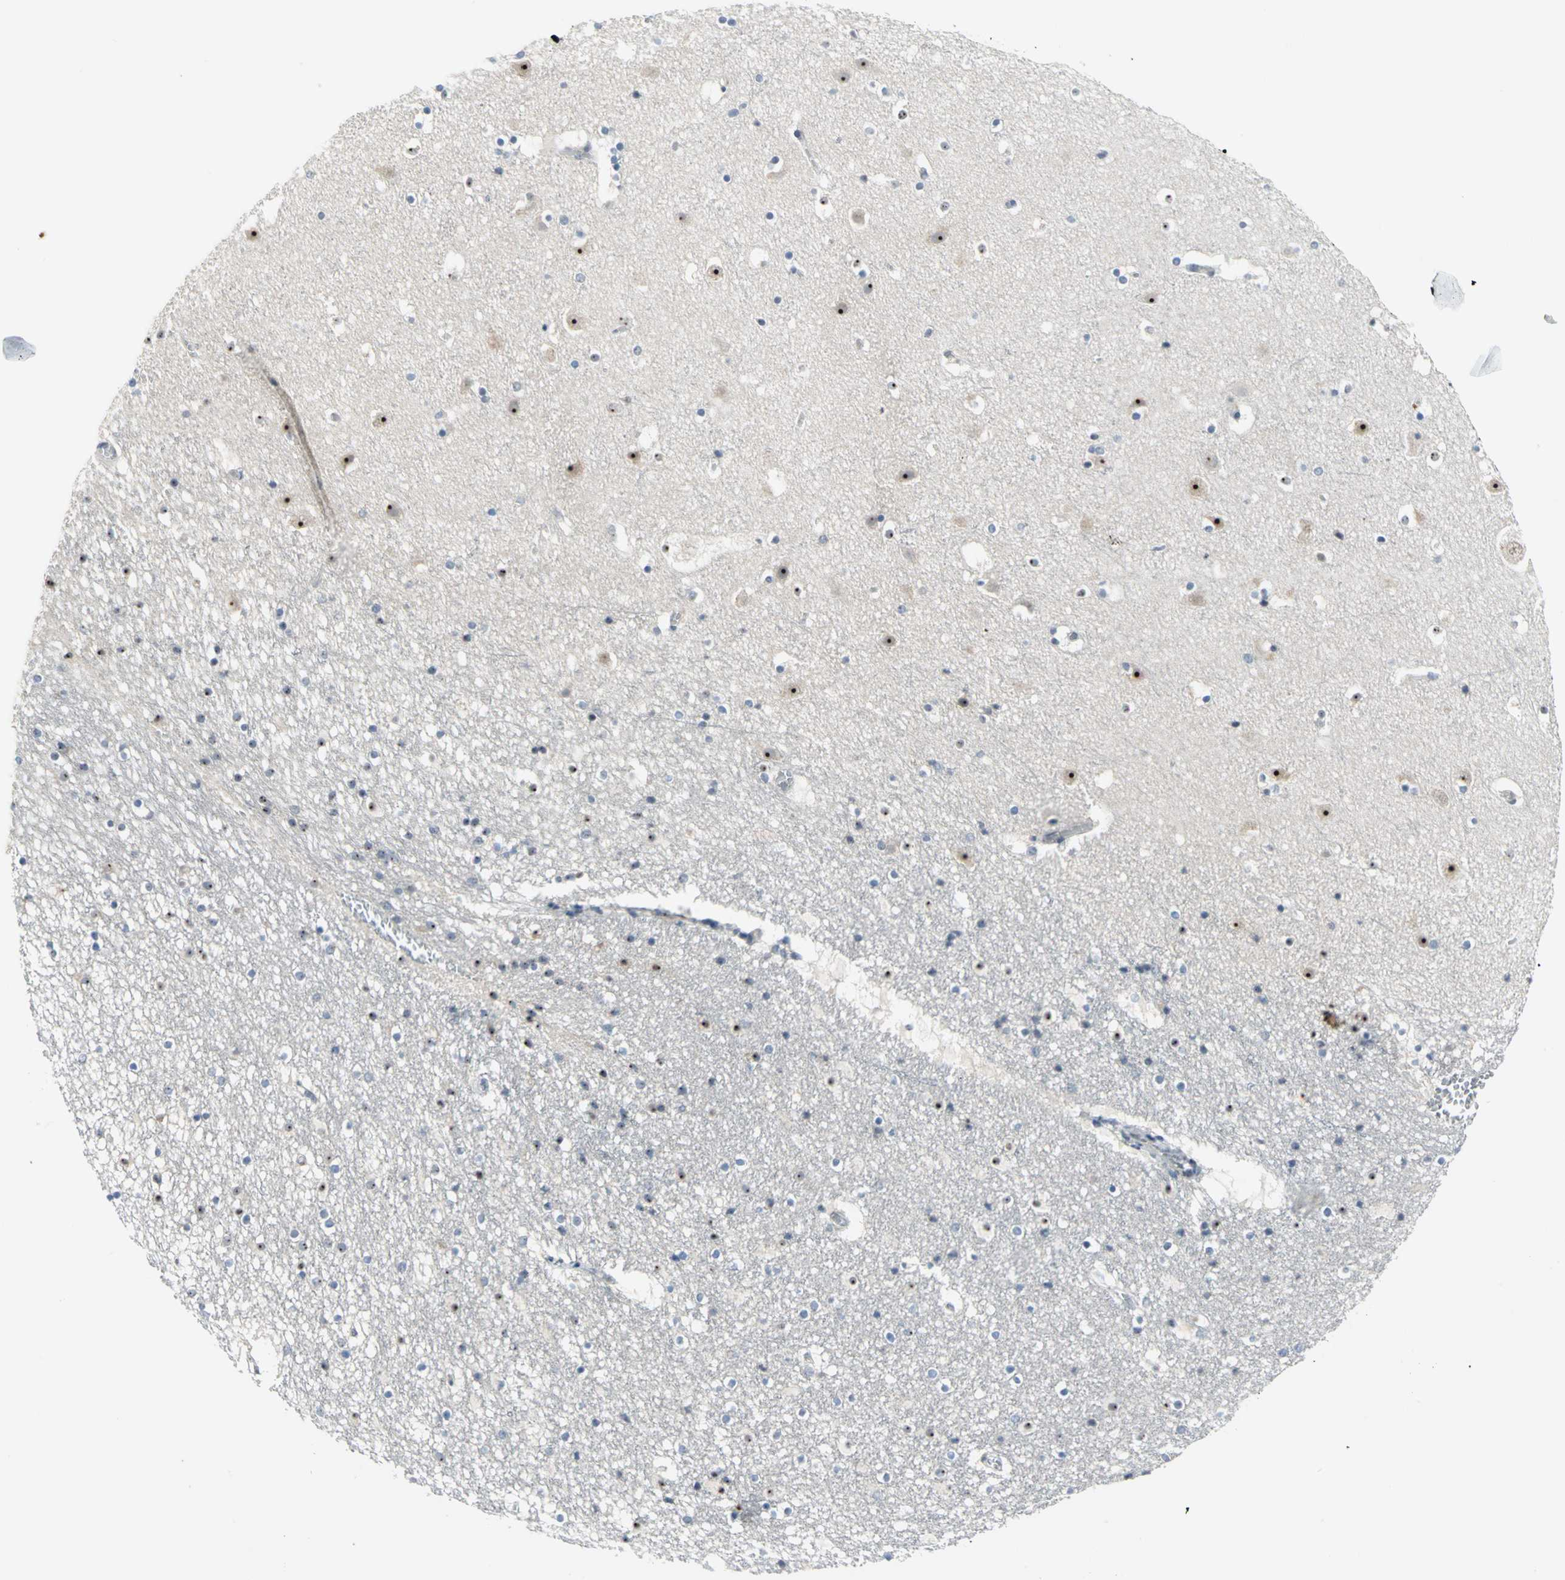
{"staining": {"intensity": "strong", "quantity": "25%-75%", "location": "nuclear"}, "tissue": "caudate", "cell_type": "Glial cells", "image_type": "normal", "snomed": [{"axis": "morphology", "description": "Normal tissue, NOS"}, {"axis": "topography", "description": "Lateral ventricle wall"}], "caption": "Human caudate stained with a brown dye demonstrates strong nuclear positive staining in about 25%-75% of glial cells.", "gene": "MYBBP1A", "patient": {"sex": "male", "age": 45}}